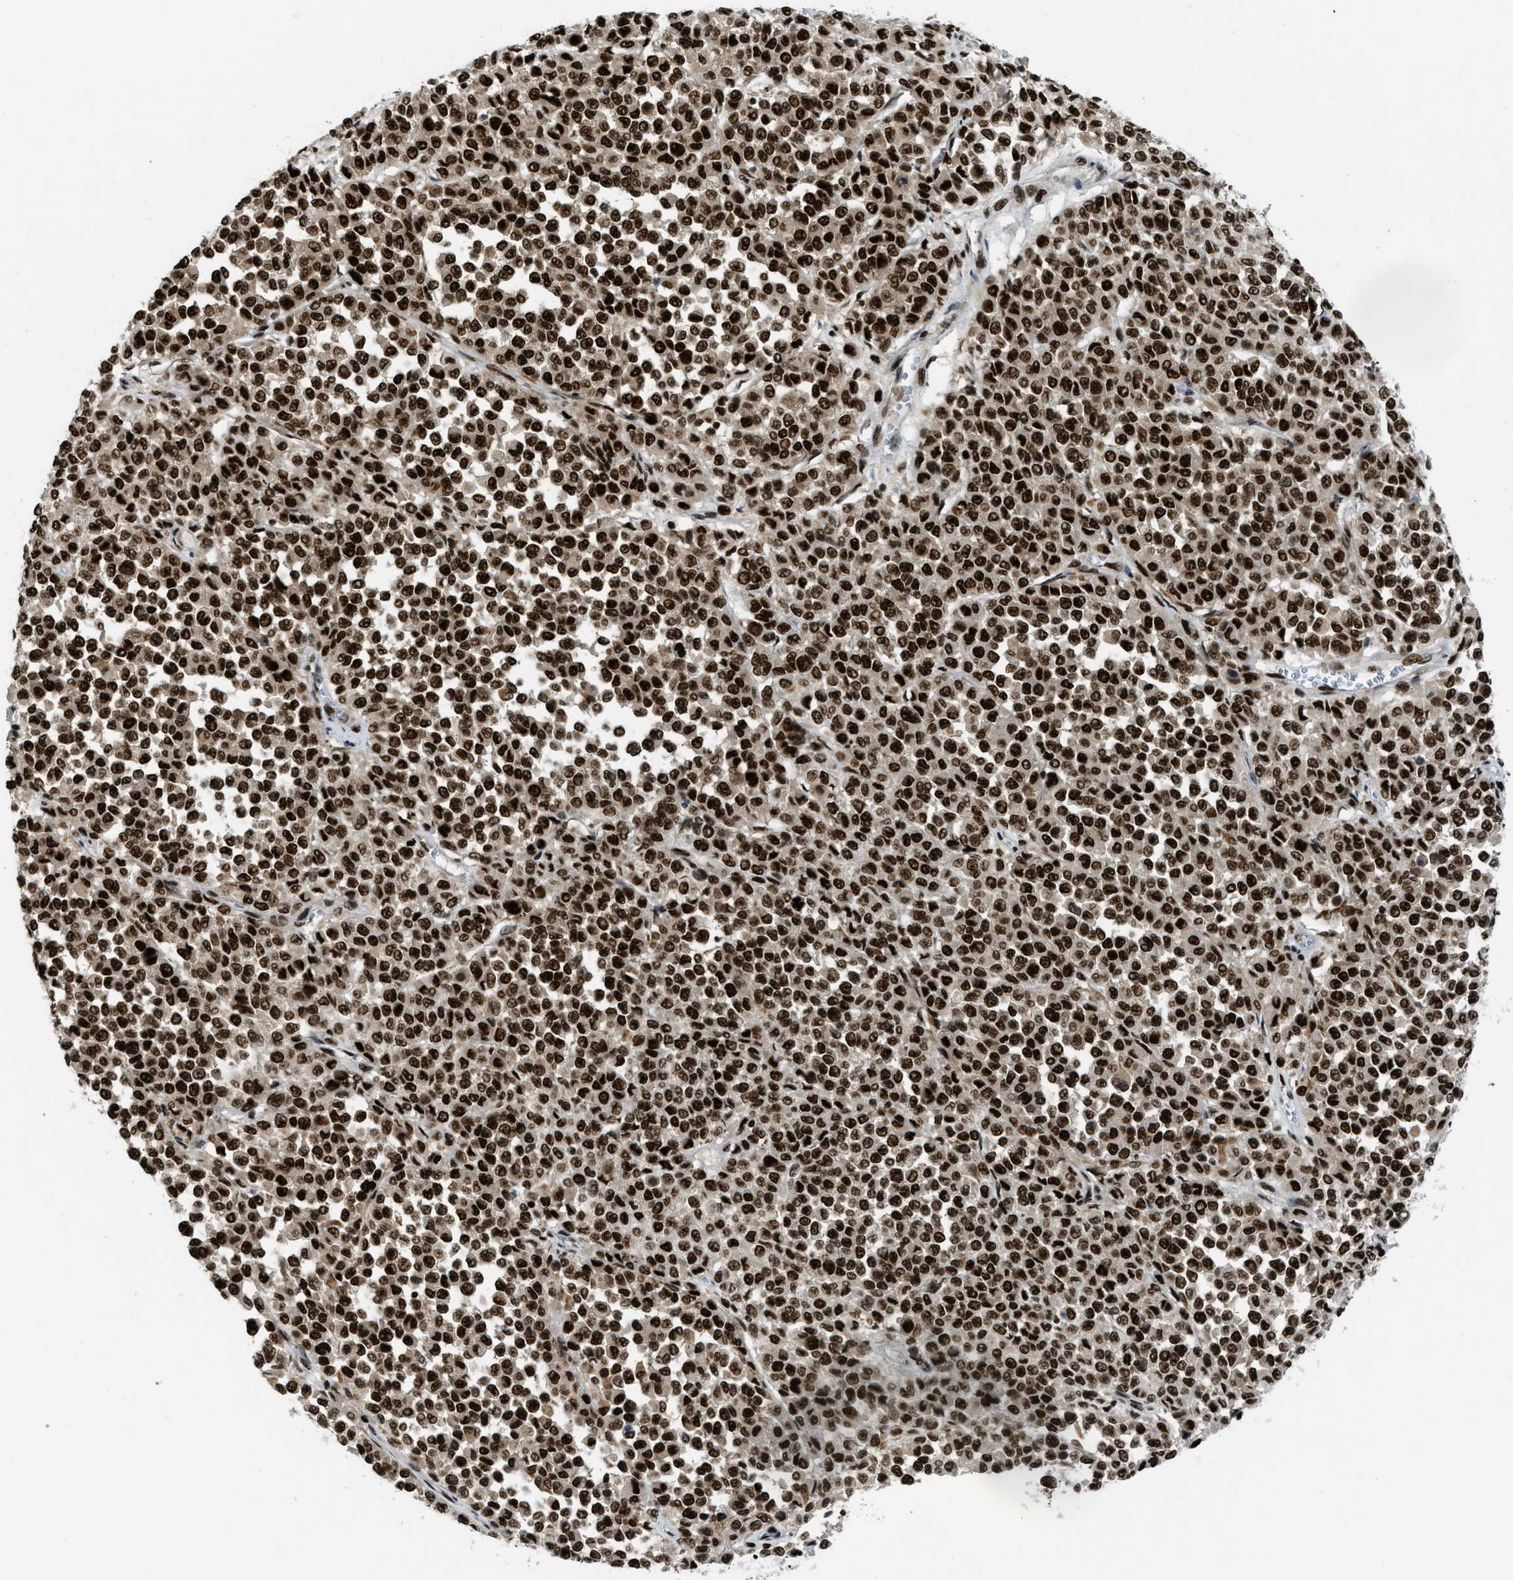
{"staining": {"intensity": "strong", "quantity": ">75%", "location": "nuclear"}, "tissue": "melanoma", "cell_type": "Tumor cells", "image_type": "cancer", "snomed": [{"axis": "morphology", "description": "Malignant melanoma, Metastatic site"}, {"axis": "topography", "description": "Pancreas"}], "caption": "Immunohistochemistry (IHC) of melanoma demonstrates high levels of strong nuclear positivity in approximately >75% of tumor cells.", "gene": "RFX5", "patient": {"sex": "female", "age": 30}}